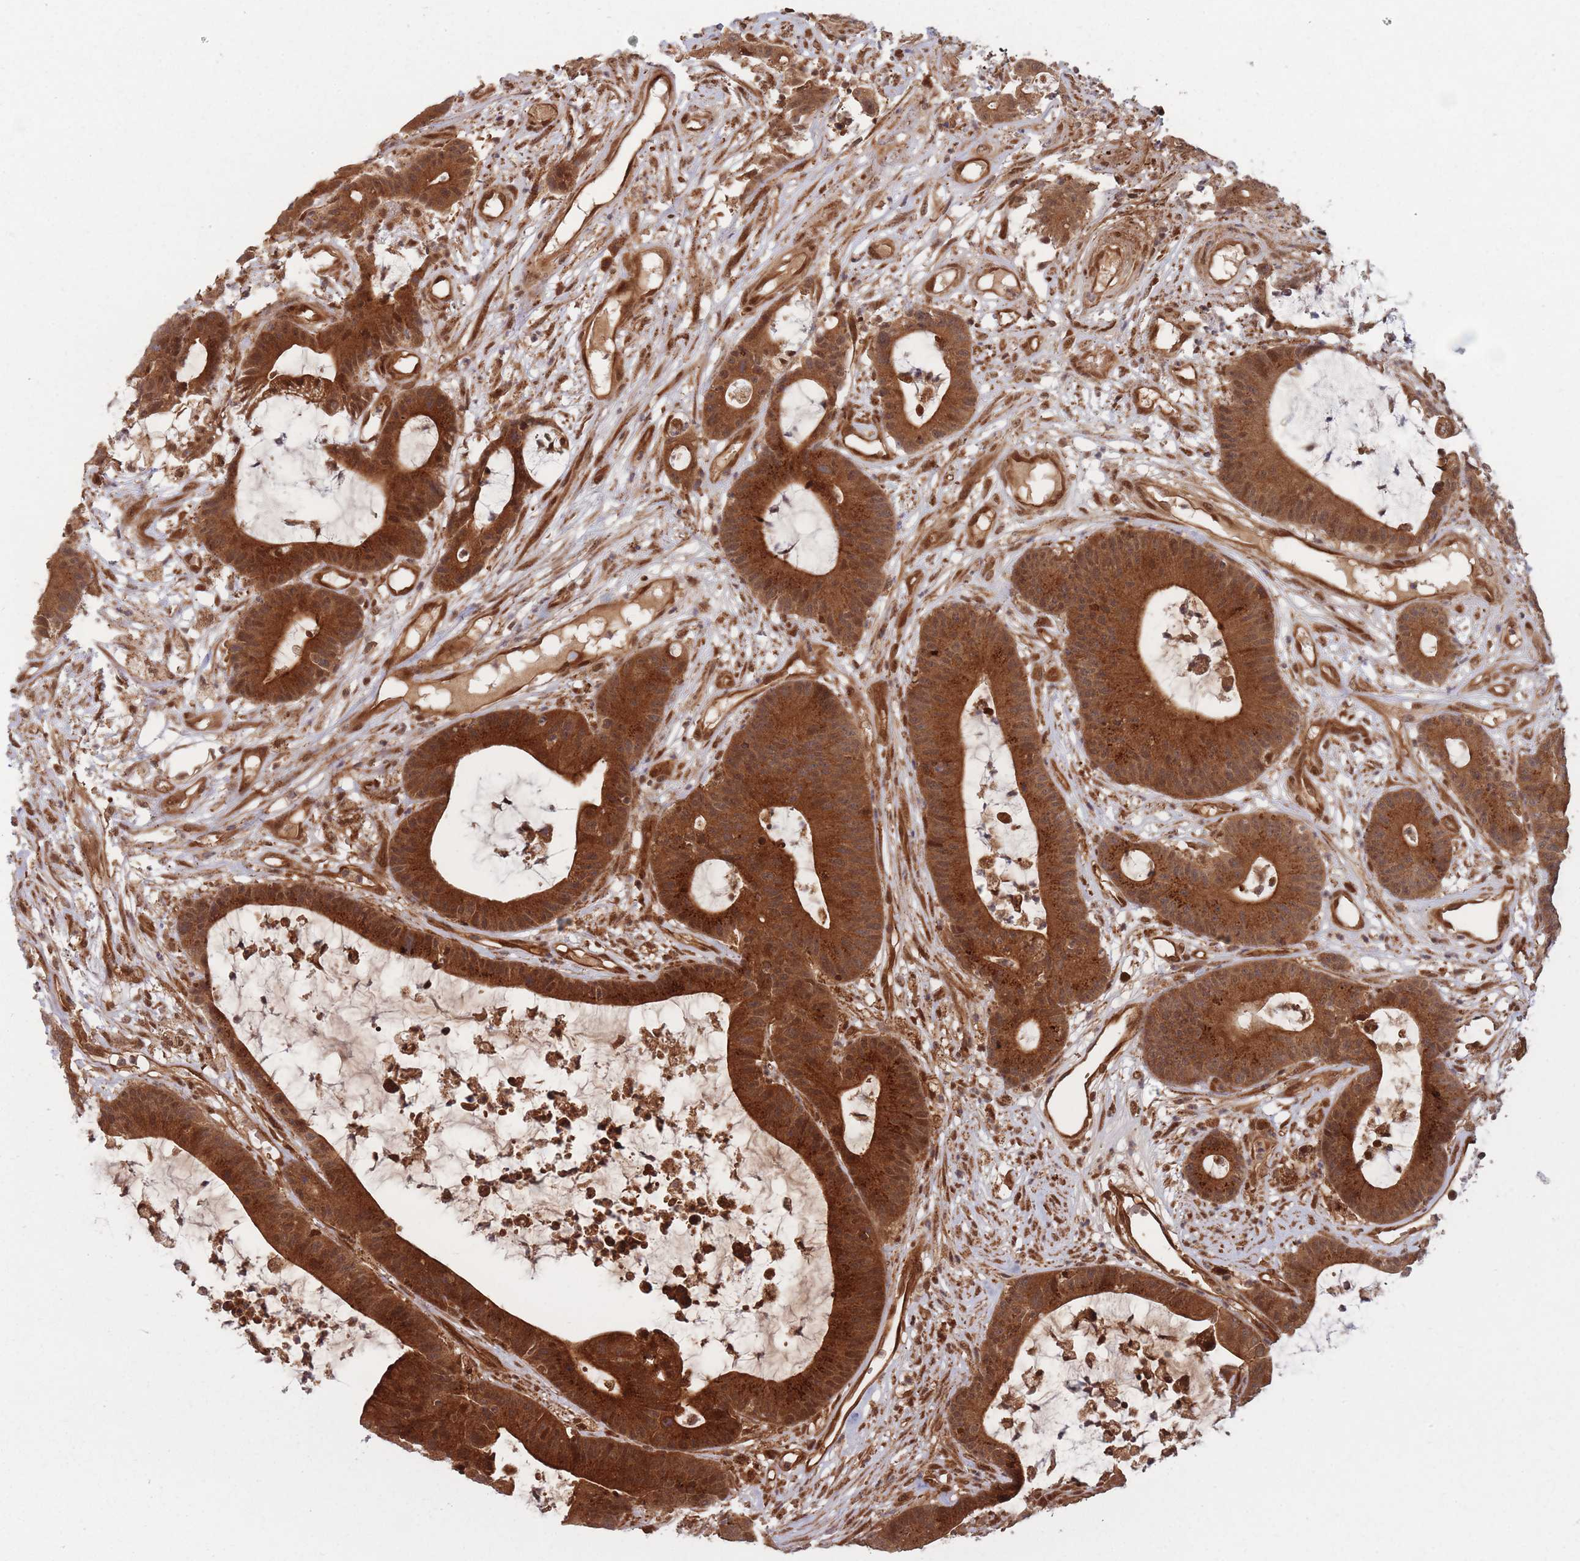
{"staining": {"intensity": "strong", "quantity": ">75%", "location": "cytoplasmic/membranous"}, "tissue": "colorectal cancer", "cell_type": "Tumor cells", "image_type": "cancer", "snomed": [{"axis": "morphology", "description": "Adenocarcinoma, NOS"}, {"axis": "topography", "description": "Colon"}], "caption": "This is an image of immunohistochemistry staining of adenocarcinoma (colorectal), which shows strong positivity in the cytoplasmic/membranous of tumor cells.", "gene": "PODXL2", "patient": {"sex": "female", "age": 84}}